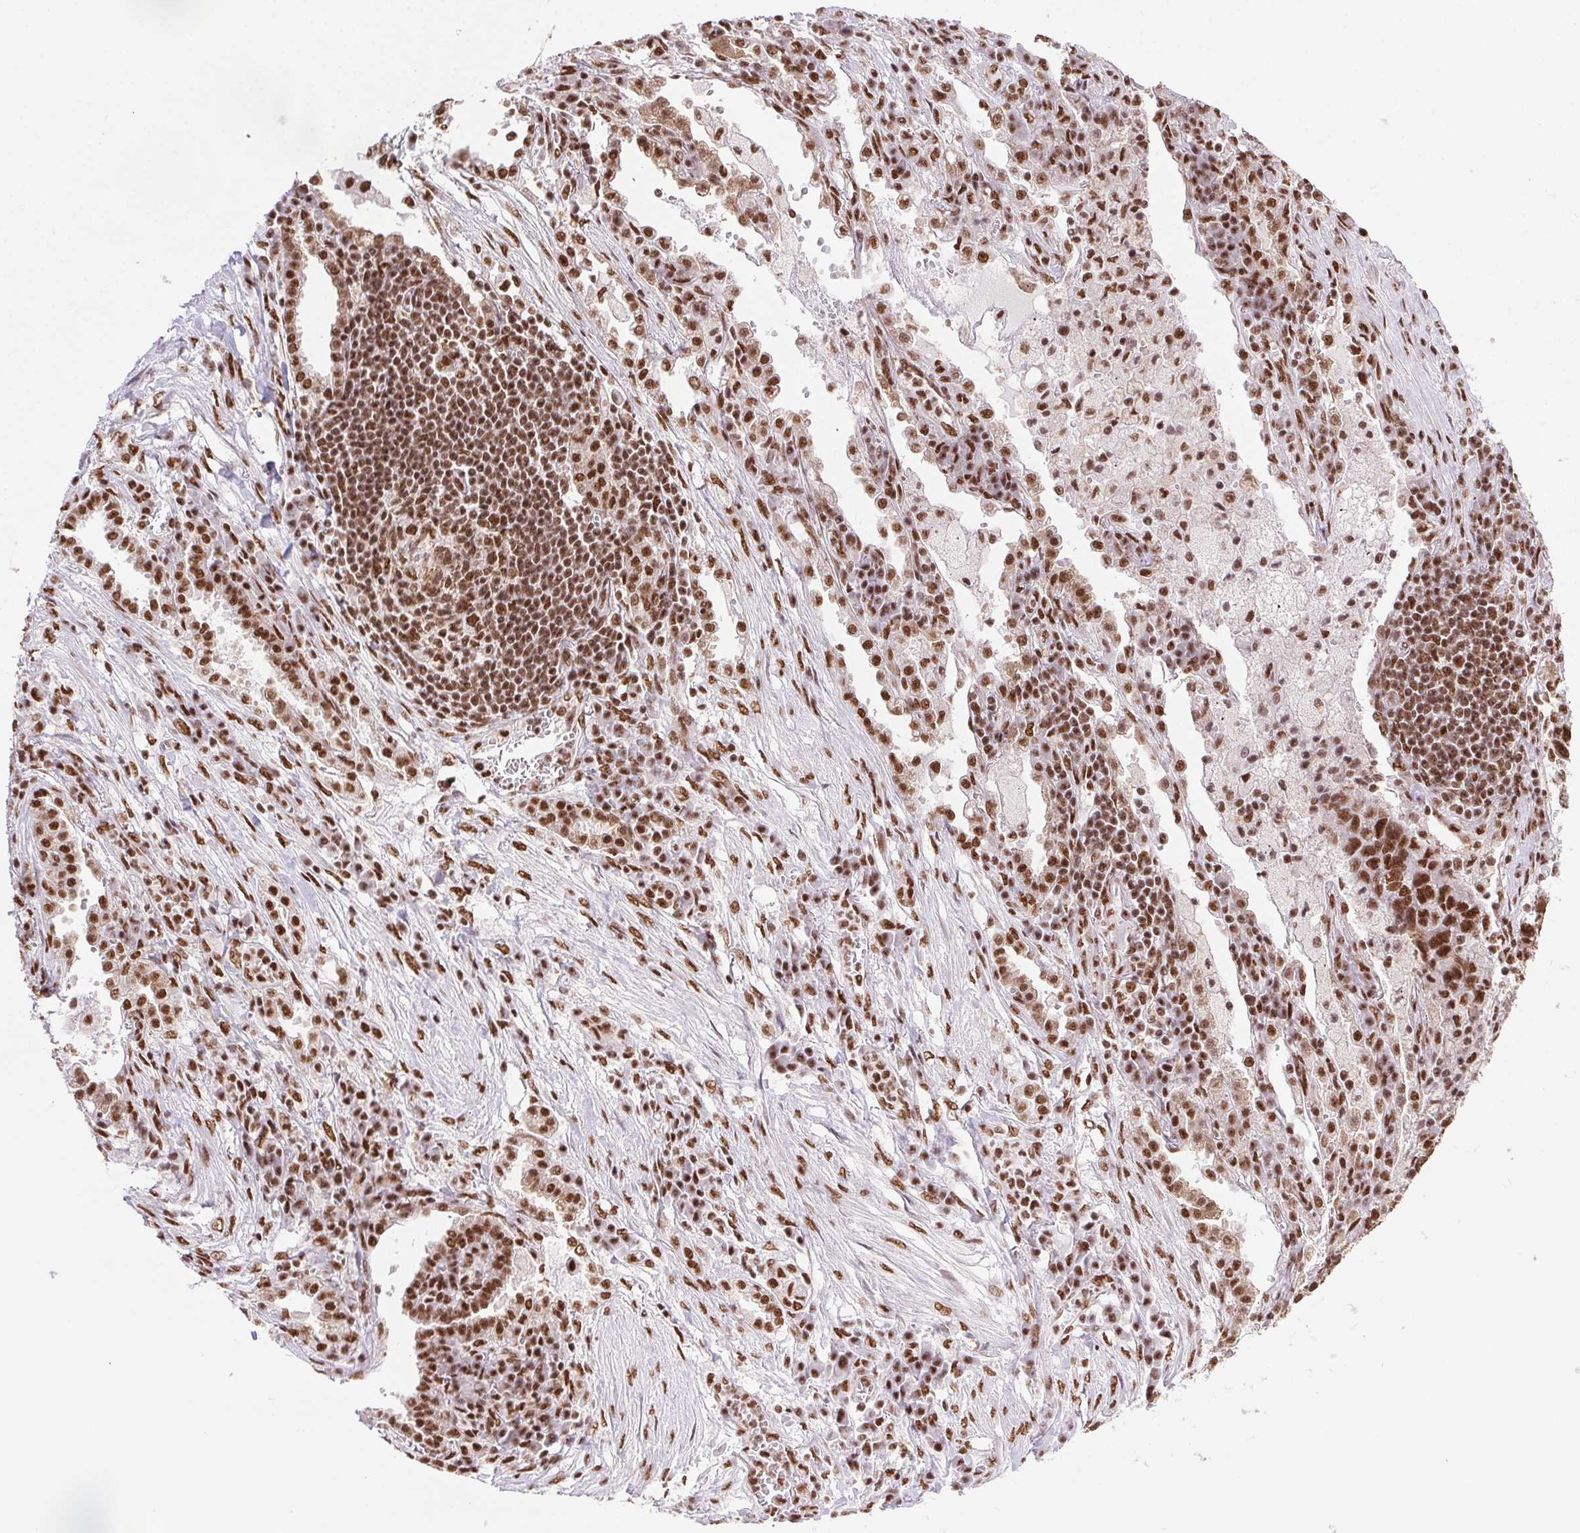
{"staining": {"intensity": "moderate", "quantity": ">75%", "location": "nuclear"}, "tissue": "lung cancer", "cell_type": "Tumor cells", "image_type": "cancer", "snomed": [{"axis": "morphology", "description": "Adenocarcinoma, NOS"}, {"axis": "topography", "description": "Lung"}], "caption": "Tumor cells display medium levels of moderate nuclear expression in about >75% of cells in lung cancer (adenocarcinoma). (DAB (3,3'-diaminobenzidine) = brown stain, brightfield microscopy at high magnification).", "gene": "ZNF207", "patient": {"sex": "male", "age": 57}}